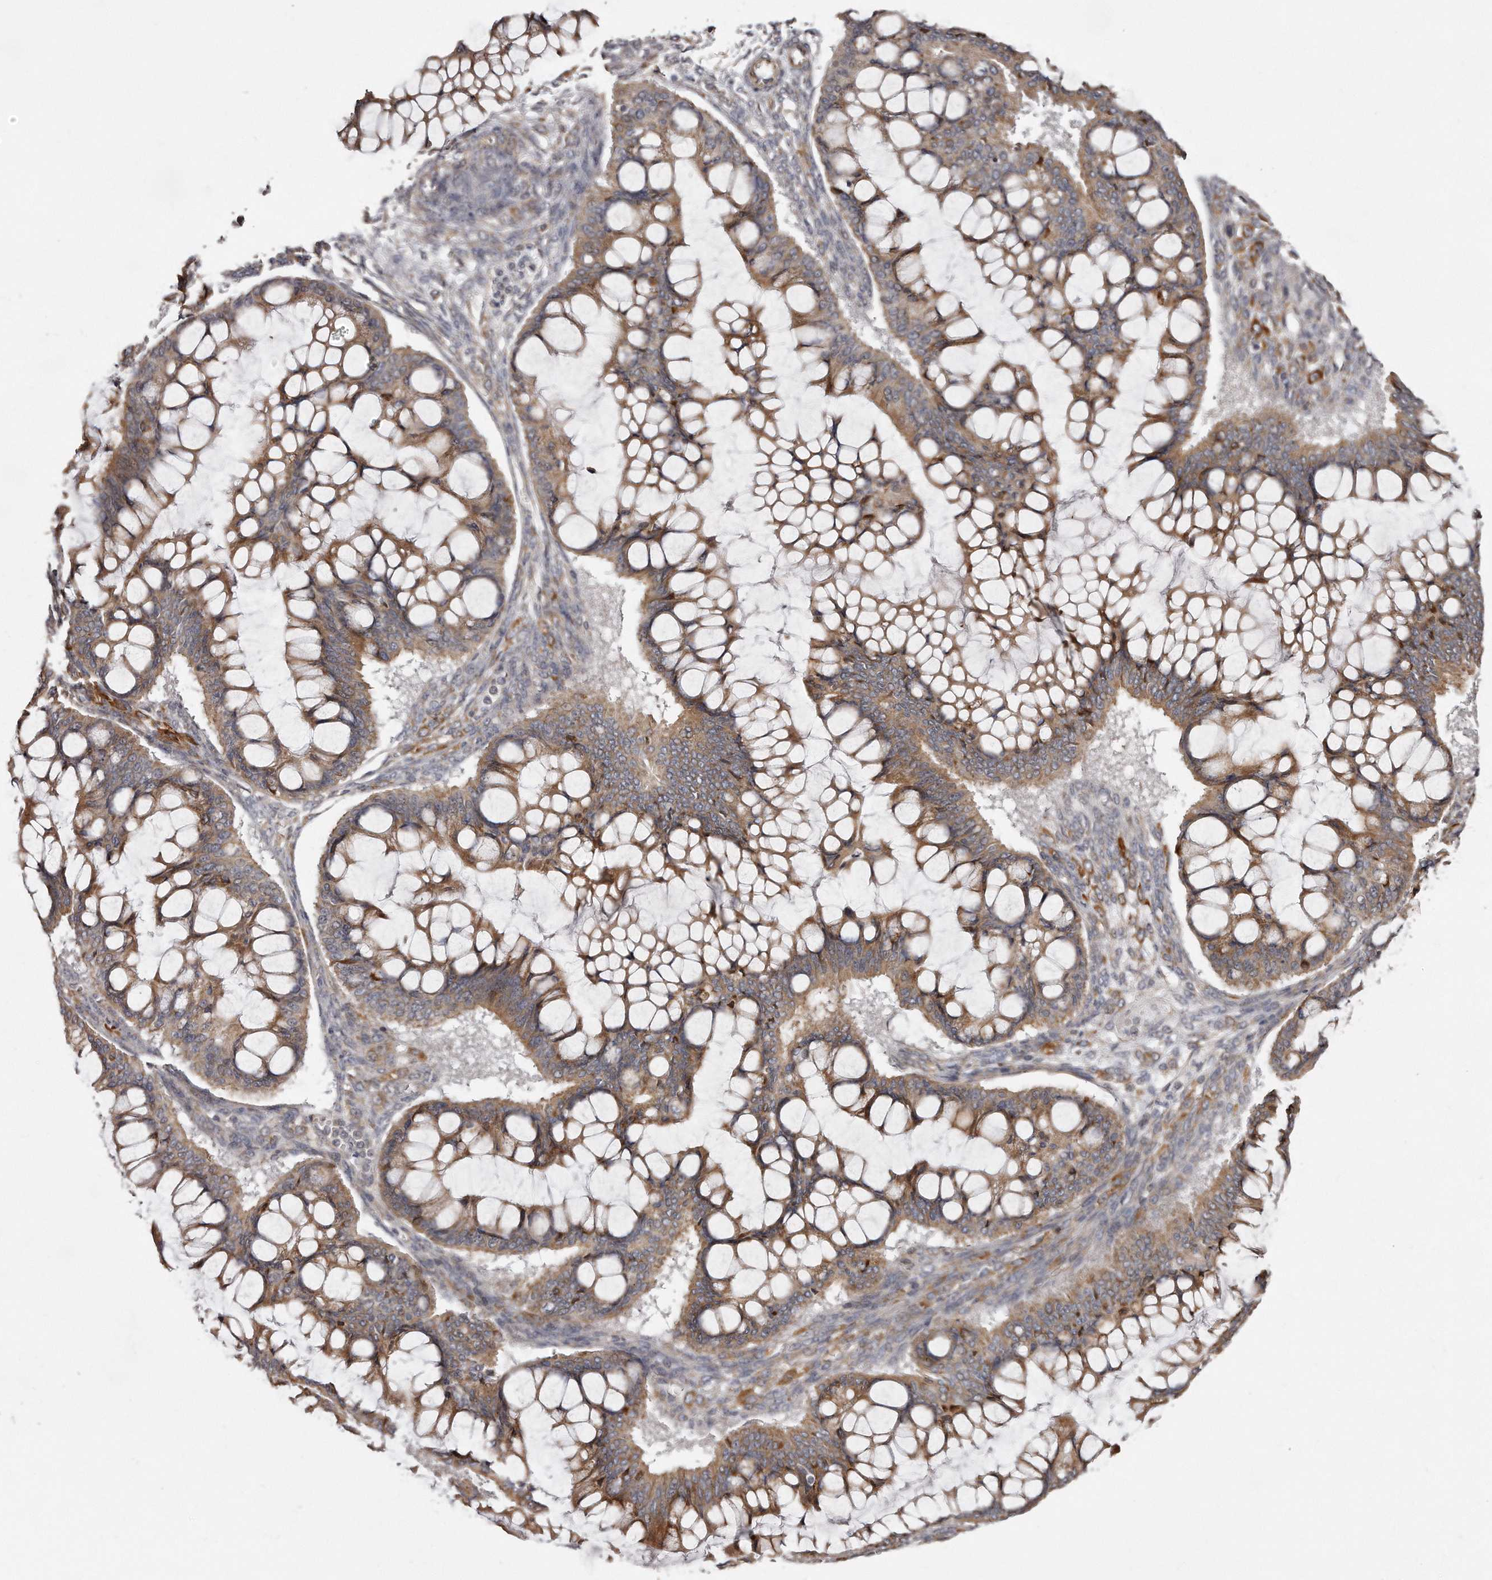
{"staining": {"intensity": "moderate", "quantity": ">75%", "location": "cytoplasmic/membranous"}, "tissue": "ovarian cancer", "cell_type": "Tumor cells", "image_type": "cancer", "snomed": [{"axis": "morphology", "description": "Cystadenocarcinoma, mucinous, NOS"}, {"axis": "topography", "description": "Ovary"}], "caption": "This photomicrograph shows IHC staining of ovarian mucinous cystadenocarcinoma, with medium moderate cytoplasmic/membranous staining in approximately >75% of tumor cells.", "gene": "TRAPPC14", "patient": {"sex": "female", "age": 73}}